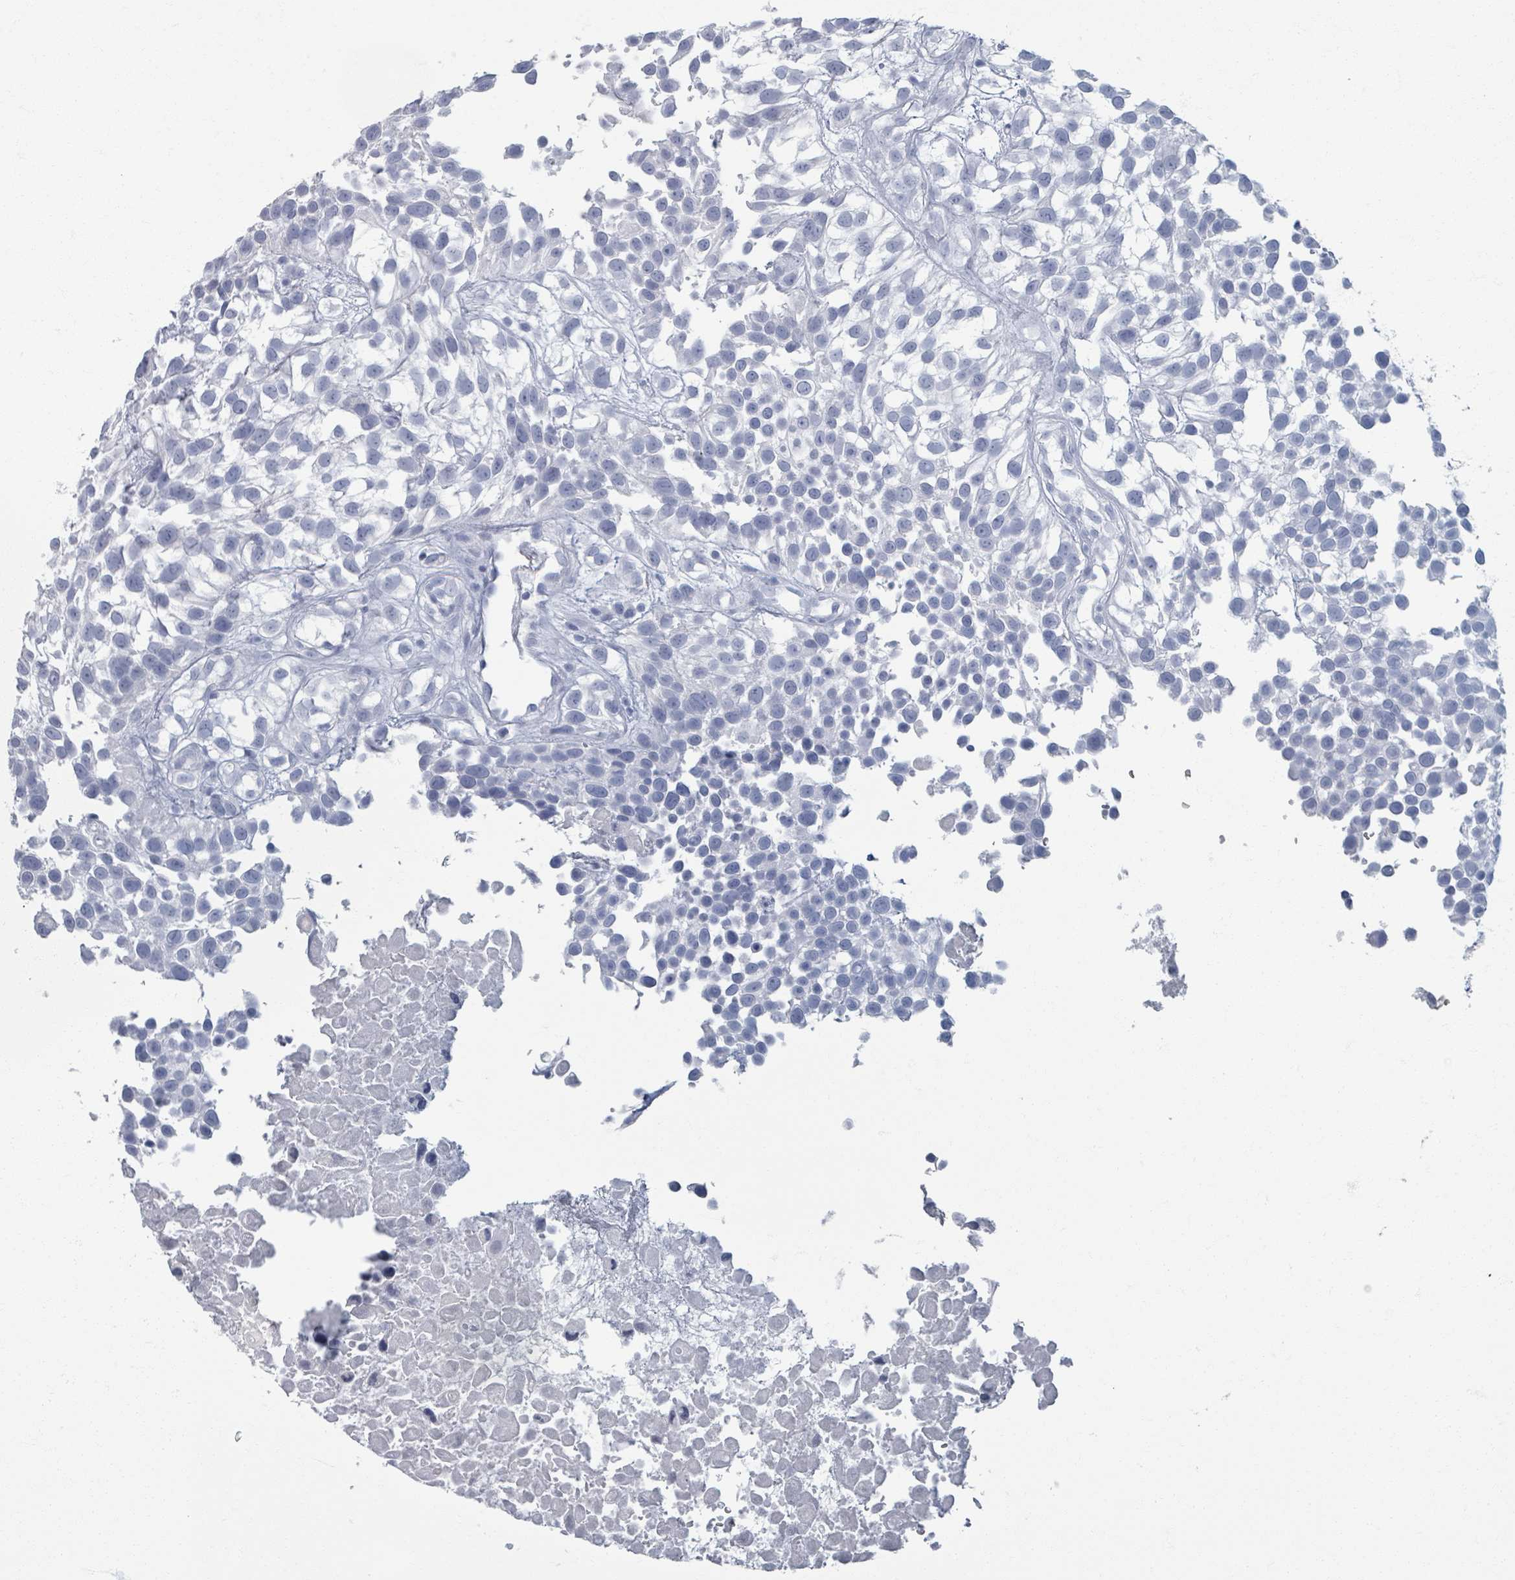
{"staining": {"intensity": "negative", "quantity": "none", "location": "none"}, "tissue": "urothelial cancer", "cell_type": "Tumor cells", "image_type": "cancer", "snomed": [{"axis": "morphology", "description": "Urothelial carcinoma, High grade"}, {"axis": "topography", "description": "Urinary bladder"}], "caption": "Micrograph shows no protein staining in tumor cells of urothelial carcinoma (high-grade) tissue.", "gene": "TAS2R1", "patient": {"sex": "male", "age": 56}}